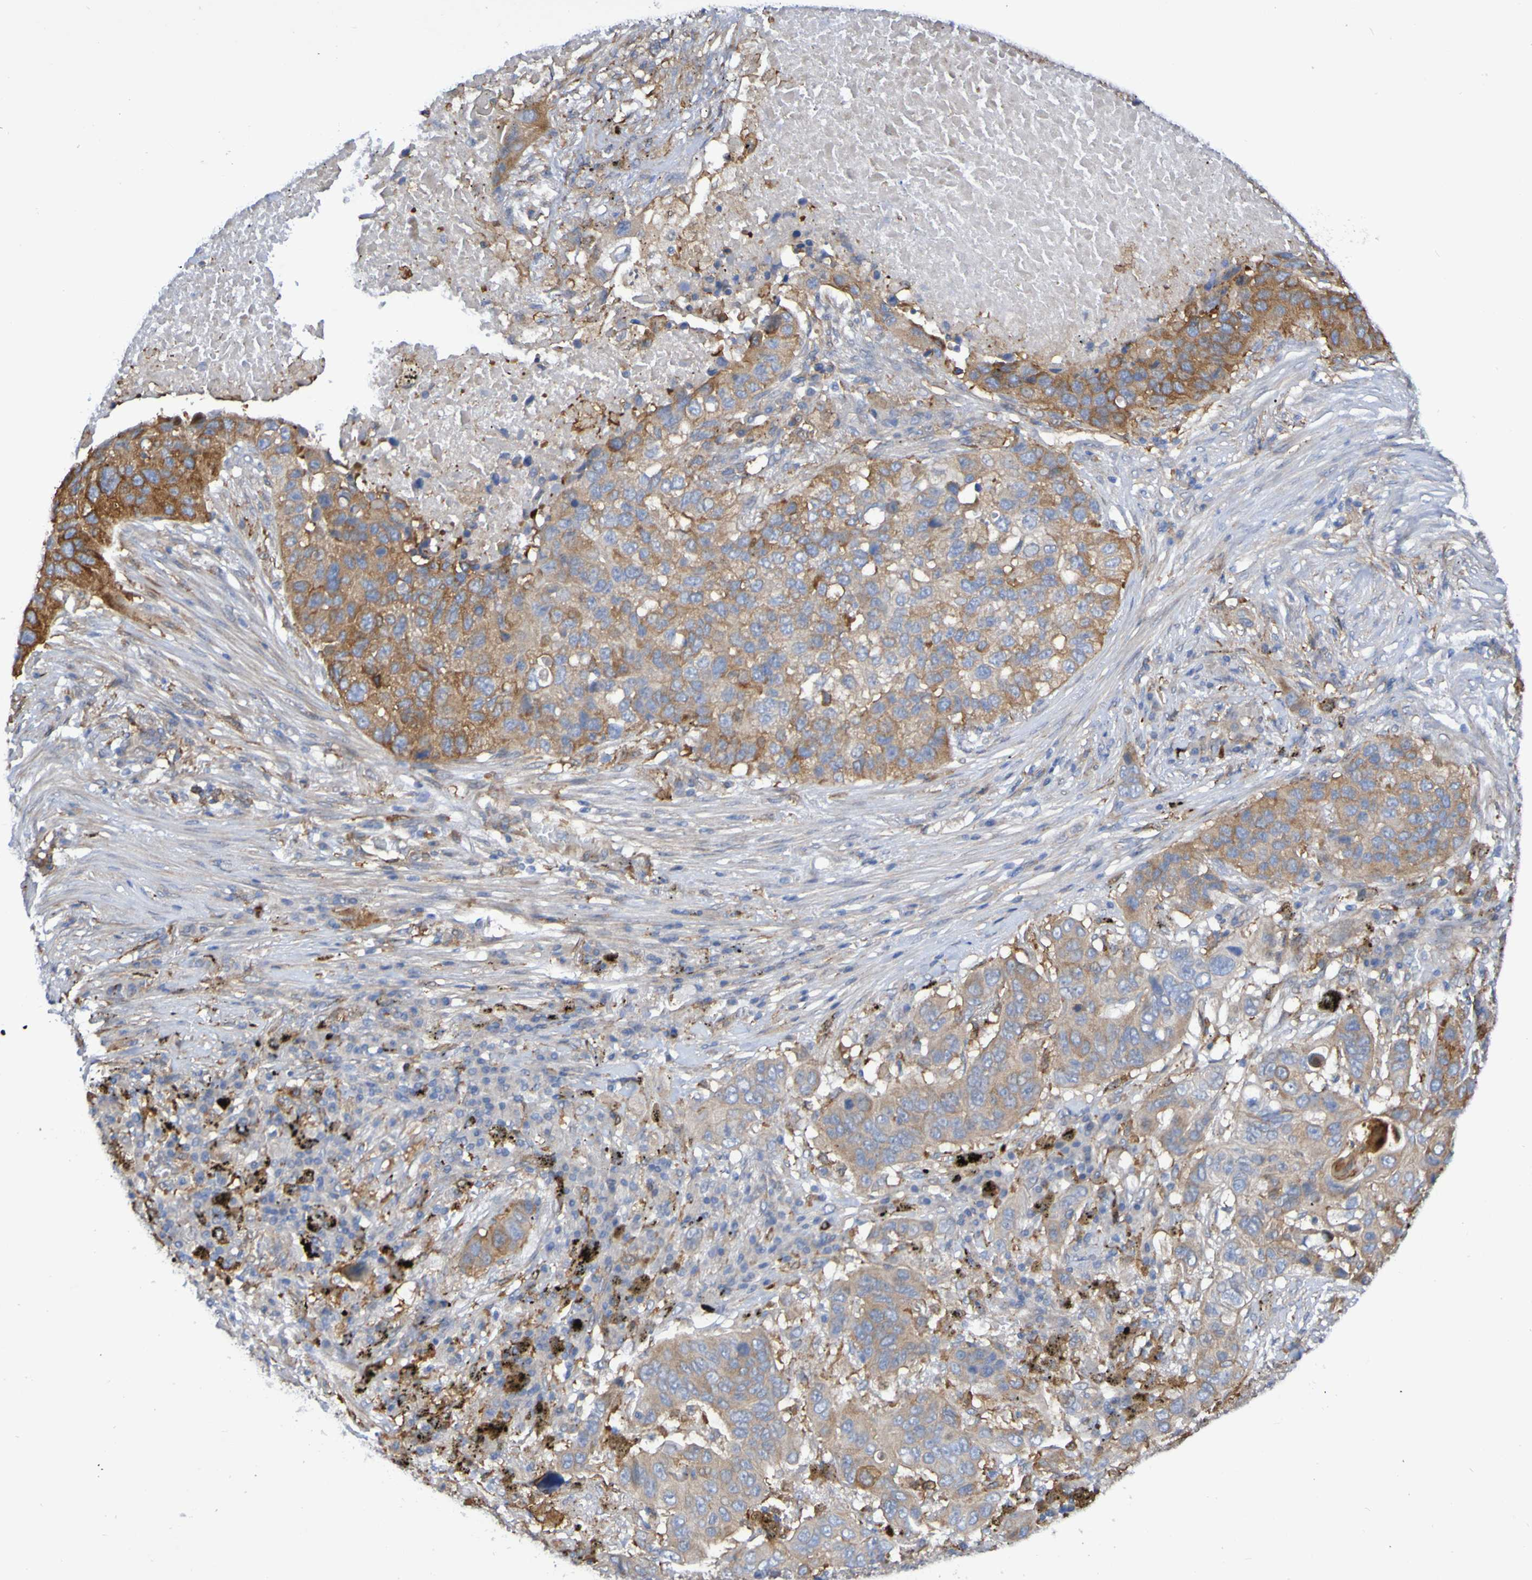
{"staining": {"intensity": "moderate", "quantity": ">75%", "location": "cytoplasmic/membranous"}, "tissue": "lung cancer", "cell_type": "Tumor cells", "image_type": "cancer", "snomed": [{"axis": "morphology", "description": "Squamous cell carcinoma, NOS"}, {"axis": "topography", "description": "Lung"}], "caption": "The photomicrograph demonstrates a brown stain indicating the presence of a protein in the cytoplasmic/membranous of tumor cells in squamous cell carcinoma (lung). The staining is performed using DAB (3,3'-diaminobenzidine) brown chromogen to label protein expression. The nuclei are counter-stained blue using hematoxylin.", "gene": "SCRG1", "patient": {"sex": "male", "age": 57}}